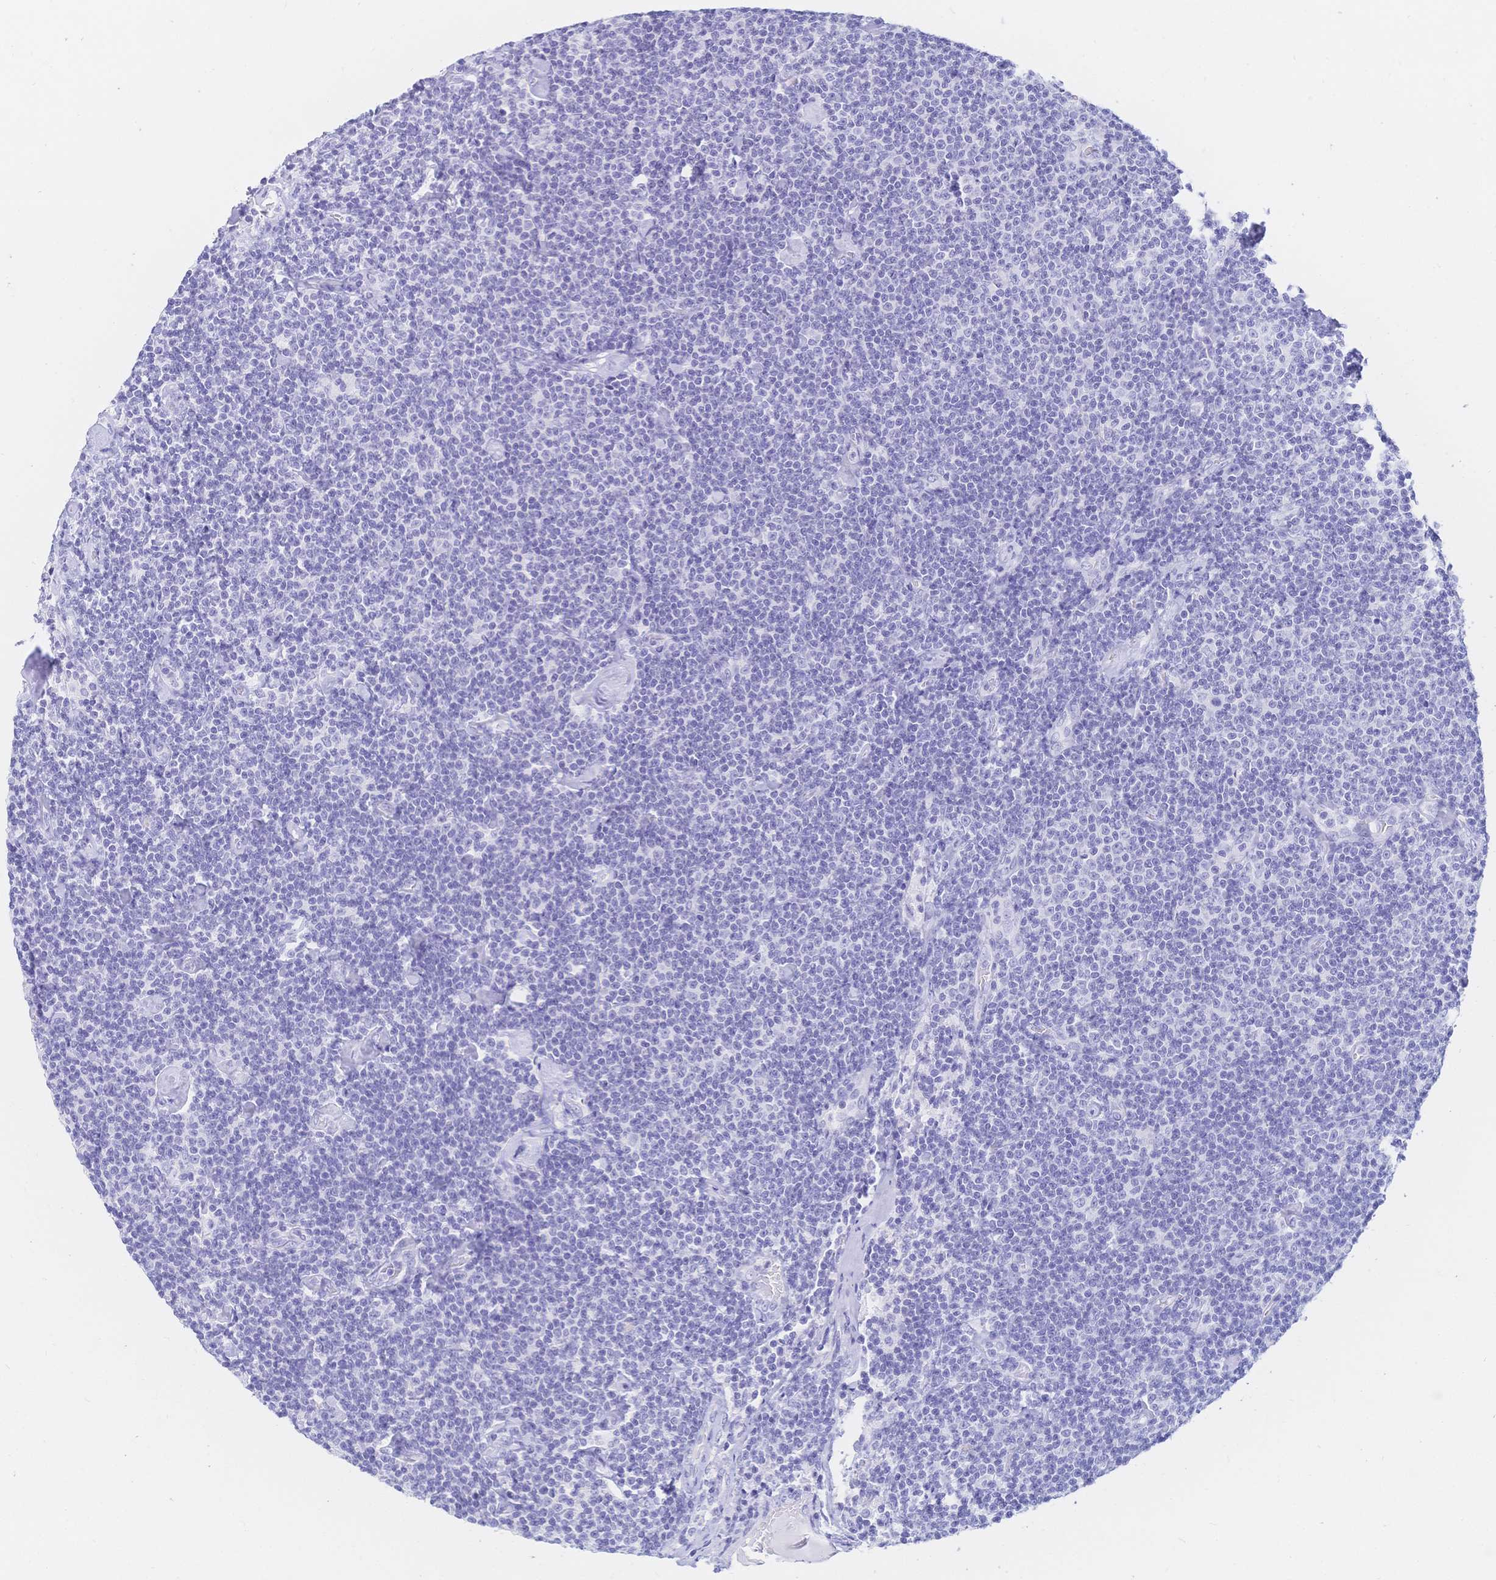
{"staining": {"intensity": "negative", "quantity": "none", "location": "none"}, "tissue": "lymphoma", "cell_type": "Tumor cells", "image_type": "cancer", "snomed": [{"axis": "morphology", "description": "Malignant lymphoma, non-Hodgkin's type, Low grade"}, {"axis": "topography", "description": "Lymph node"}], "caption": "Tumor cells are negative for protein expression in human lymphoma. Brightfield microscopy of immunohistochemistry (IHC) stained with DAB (3,3'-diaminobenzidine) (brown) and hematoxylin (blue), captured at high magnification.", "gene": "MEP1B", "patient": {"sex": "male", "age": 81}}